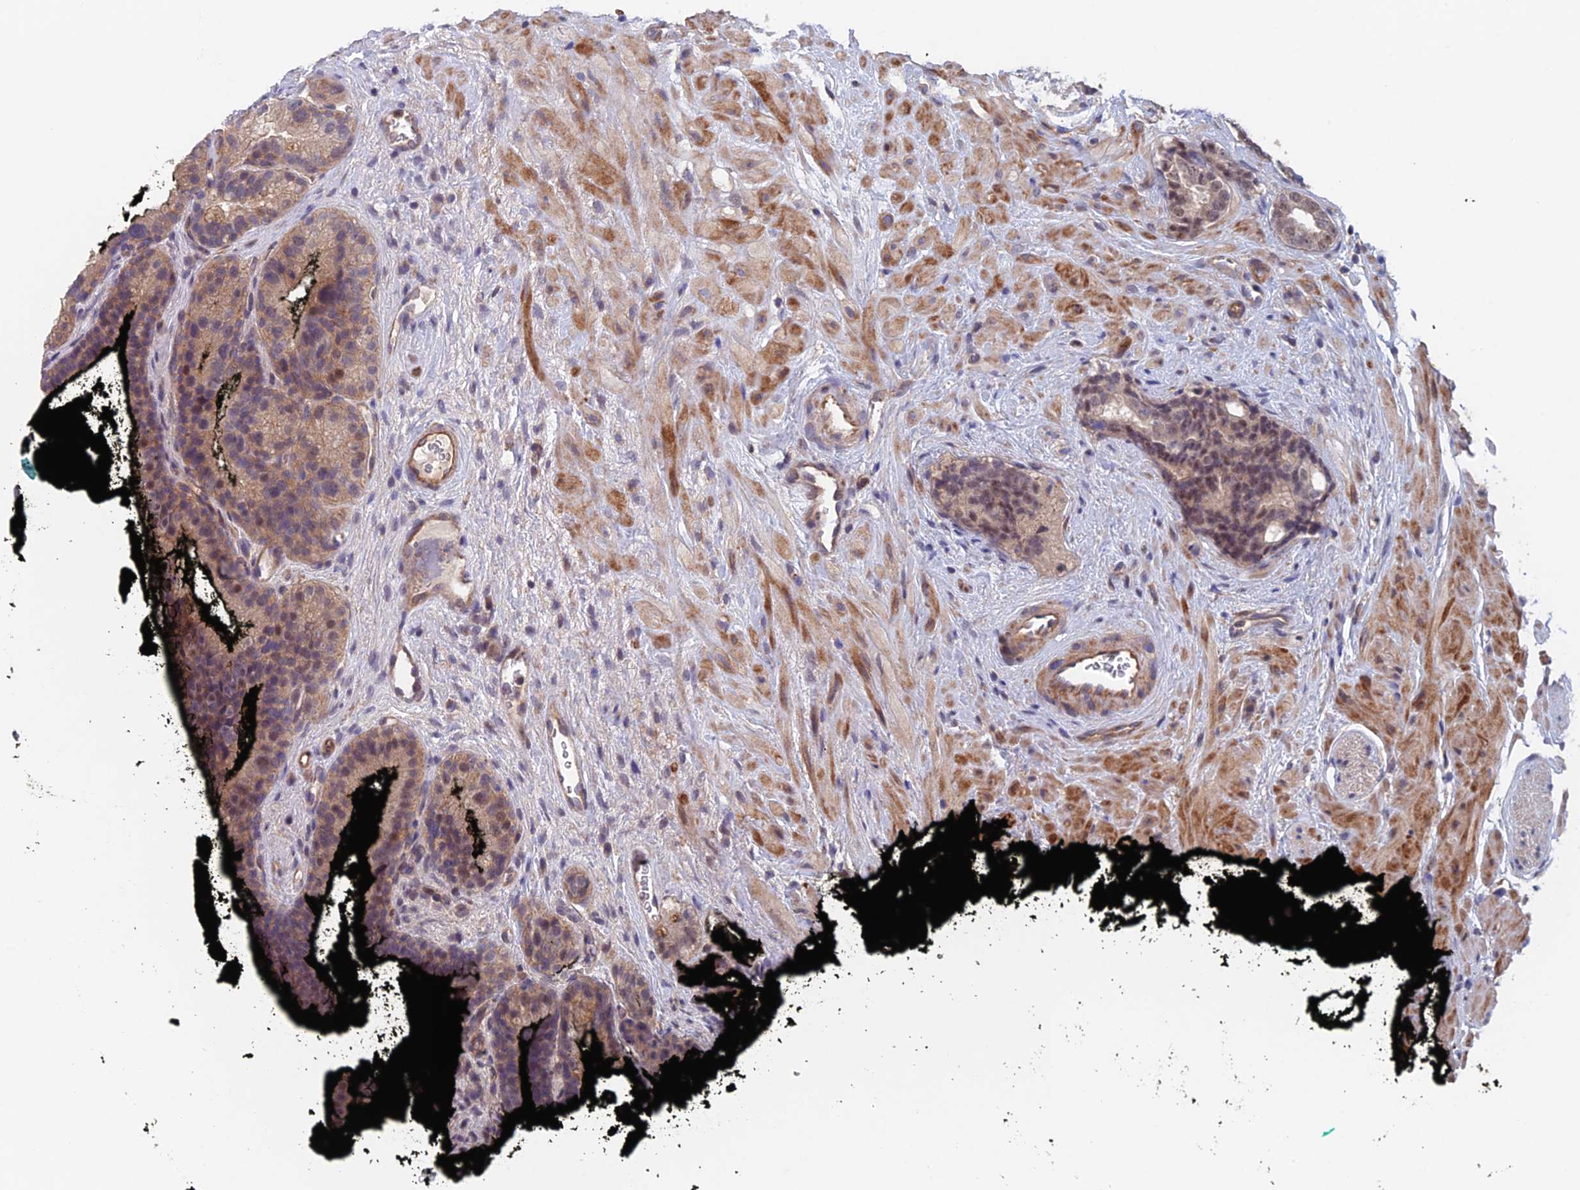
{"staining": {"intensity": "weak", "quantity": ">75%", "location": "cytoplasmic/membranous"}, "tissue": "prostate cancer", "cell_type": "Tumor cells", "image_type": "cancer", "snomed": [{"axis": "morphology", "description": "Adenocarcinoma, High grade"}, {"axis": "topography", "description": "Prostate"}], "caption": "Brown immunohistochemical staining in prostate adenocarcinoma (high-grade) reveals weak cytoplasmic/membranous positivity in about >75% of tumor cells.", "gene": "NUDT16L1", "patient": {"sex": "male", "age": 56}}